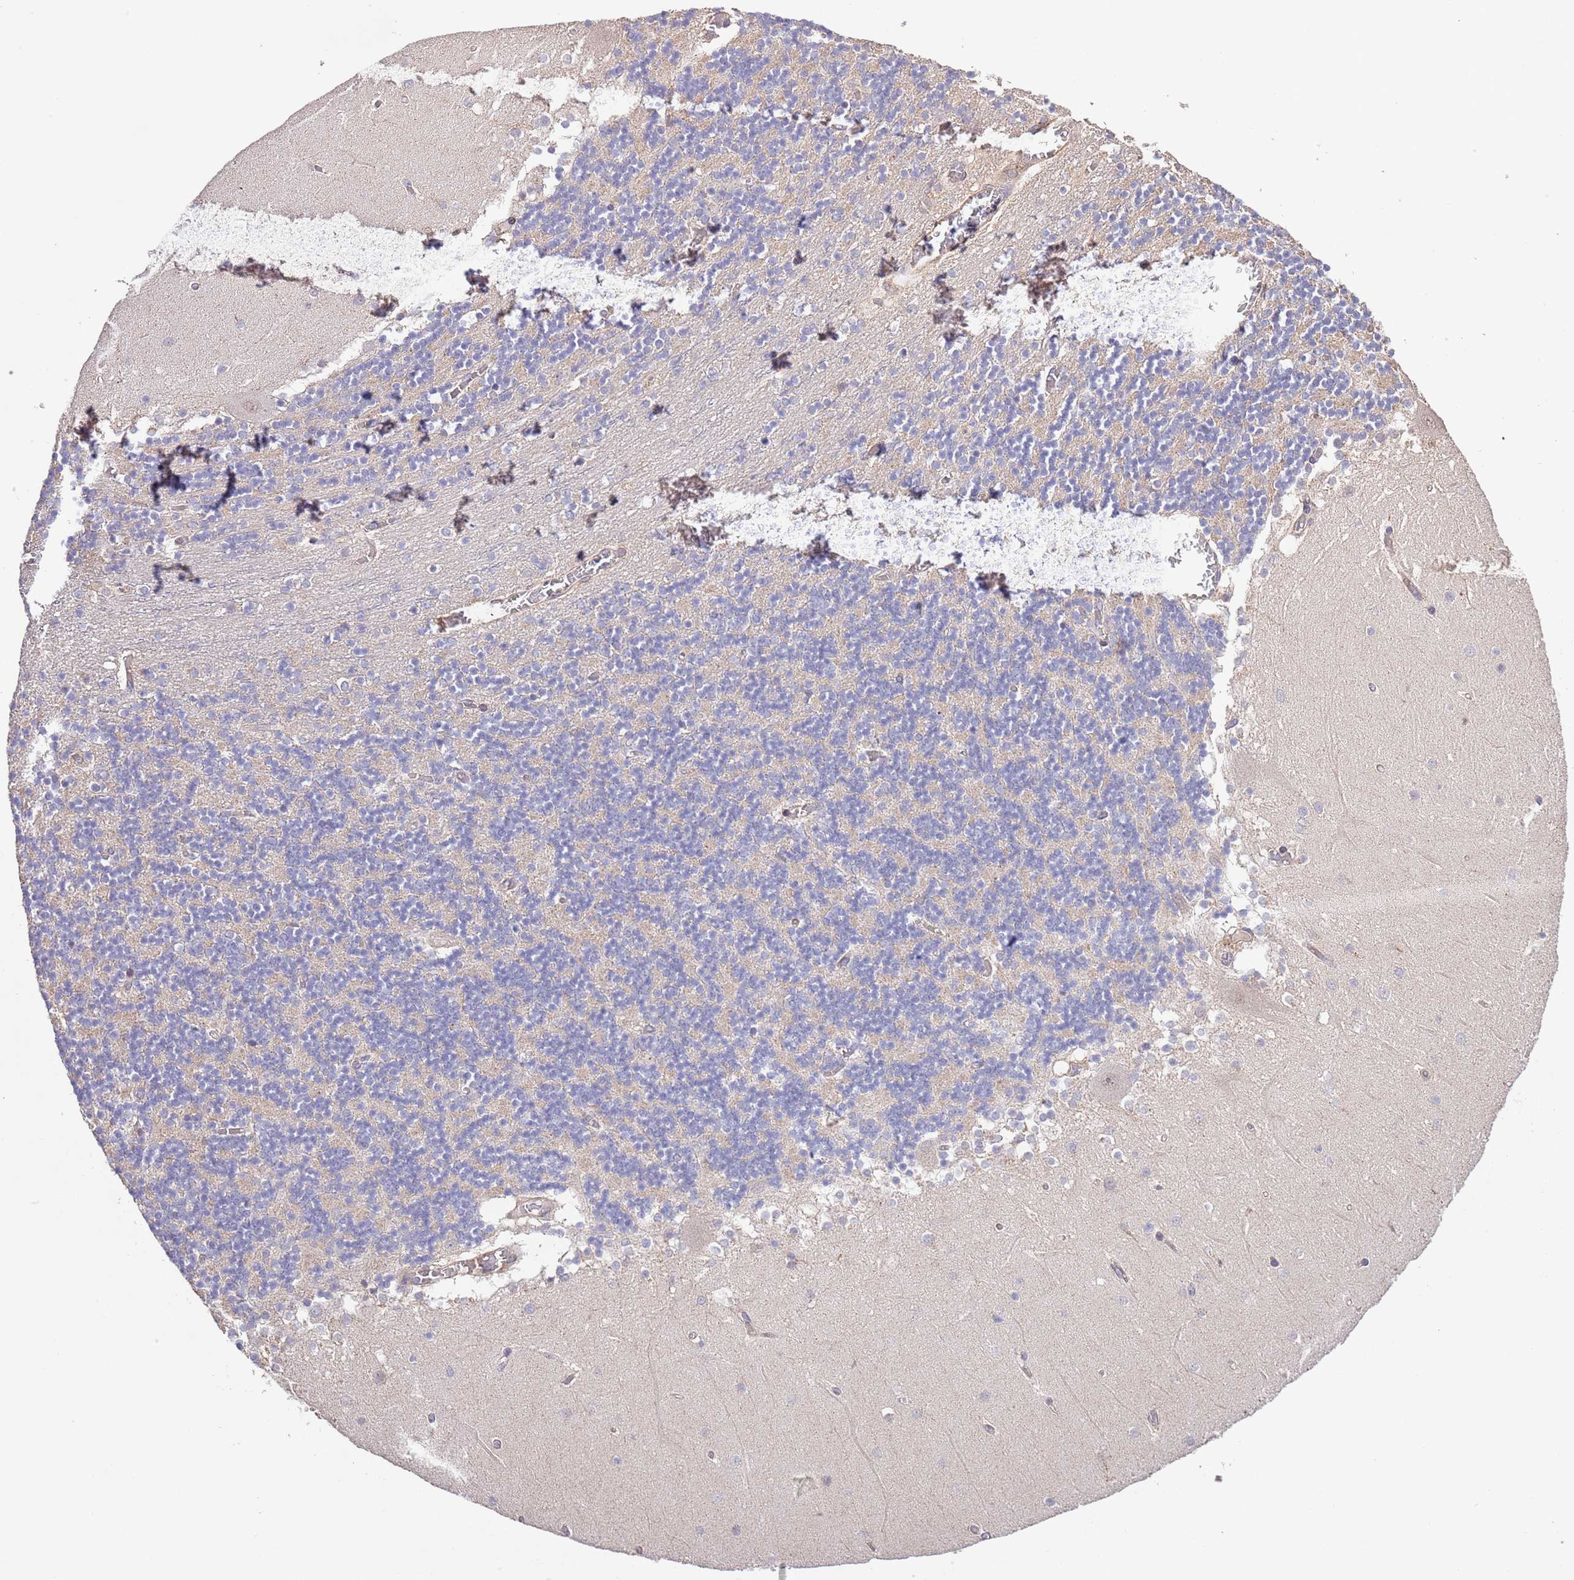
{"staining": {"intensity": "weak", "quantity": "25%-75%", "location": "cytoplasmic/membranous"}, "tissue": "cerebellum", "cell_type": "Cells in granular layer", "image_type": "normal", "snomed": [{"axis": "morphology", "description": "Normal tissue, NOS"}, {"axis": "topography", "description": "Cerebellum"}], "caption": "Protein analysis of normal cerebellum displays weak cytoplasmic/membranous expression in about 25%-75% of cells in granular layer.", "gene": "IVD", "patient": {"sex": "female", "age": 28}}